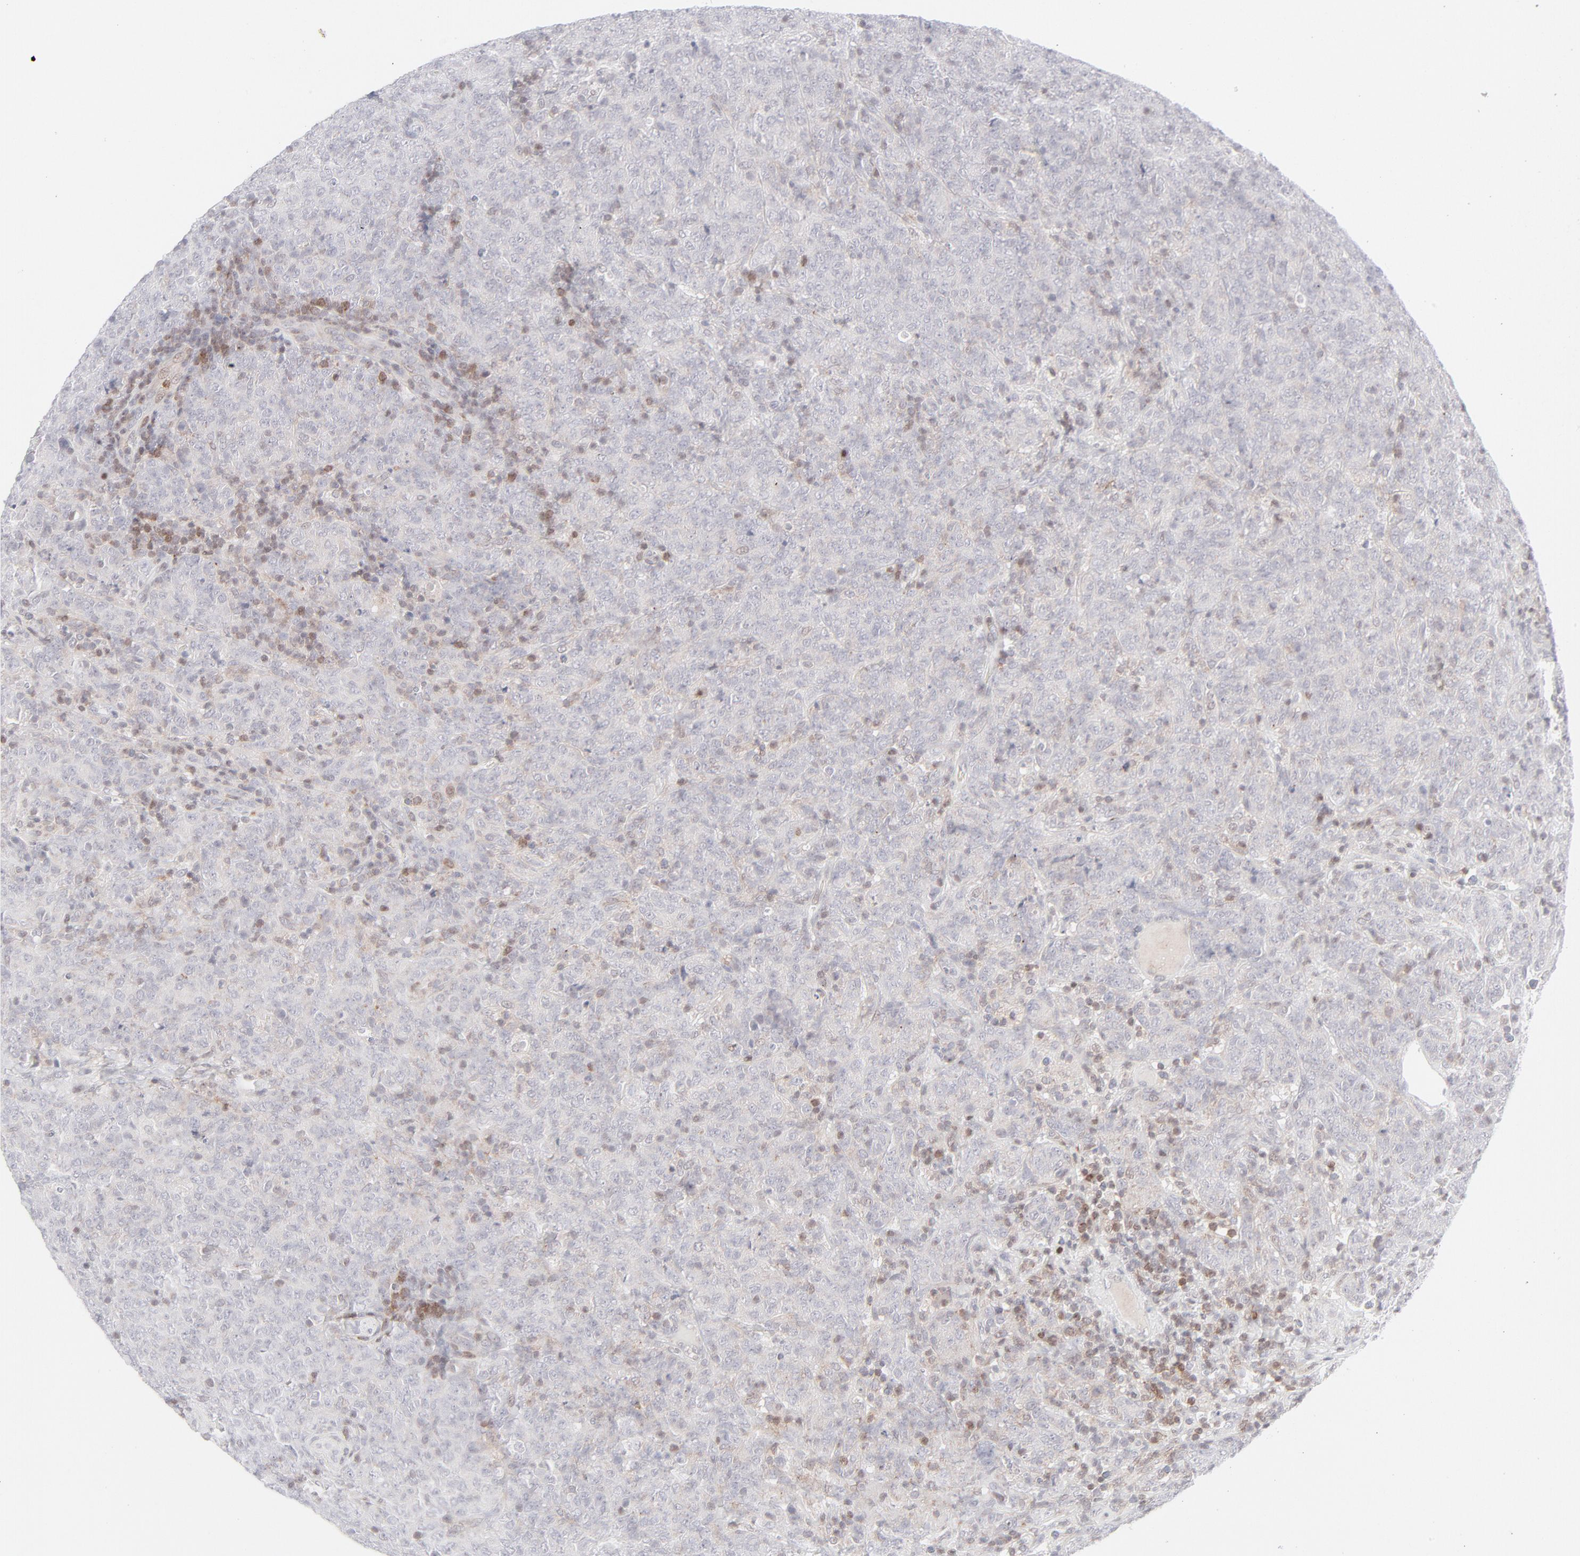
{"staining": {"intensity": "negative", "quantity": "none", "location": "none"}, "tissue": "lymphoma", "cell_type": "Tumor cells", "image_type": "cancer", "snomed": [{"axis": "morphology", "description": "Malignant lymphoma, non-Hodgkin's type, High grade"}, {"axis": "topography", "description": "Tonsil"}], "caption": "Tumor cells show no significant protein expression in lymphoma.", "gene": "PRKCB", "patient": {"sex": "female", "age": 36}}